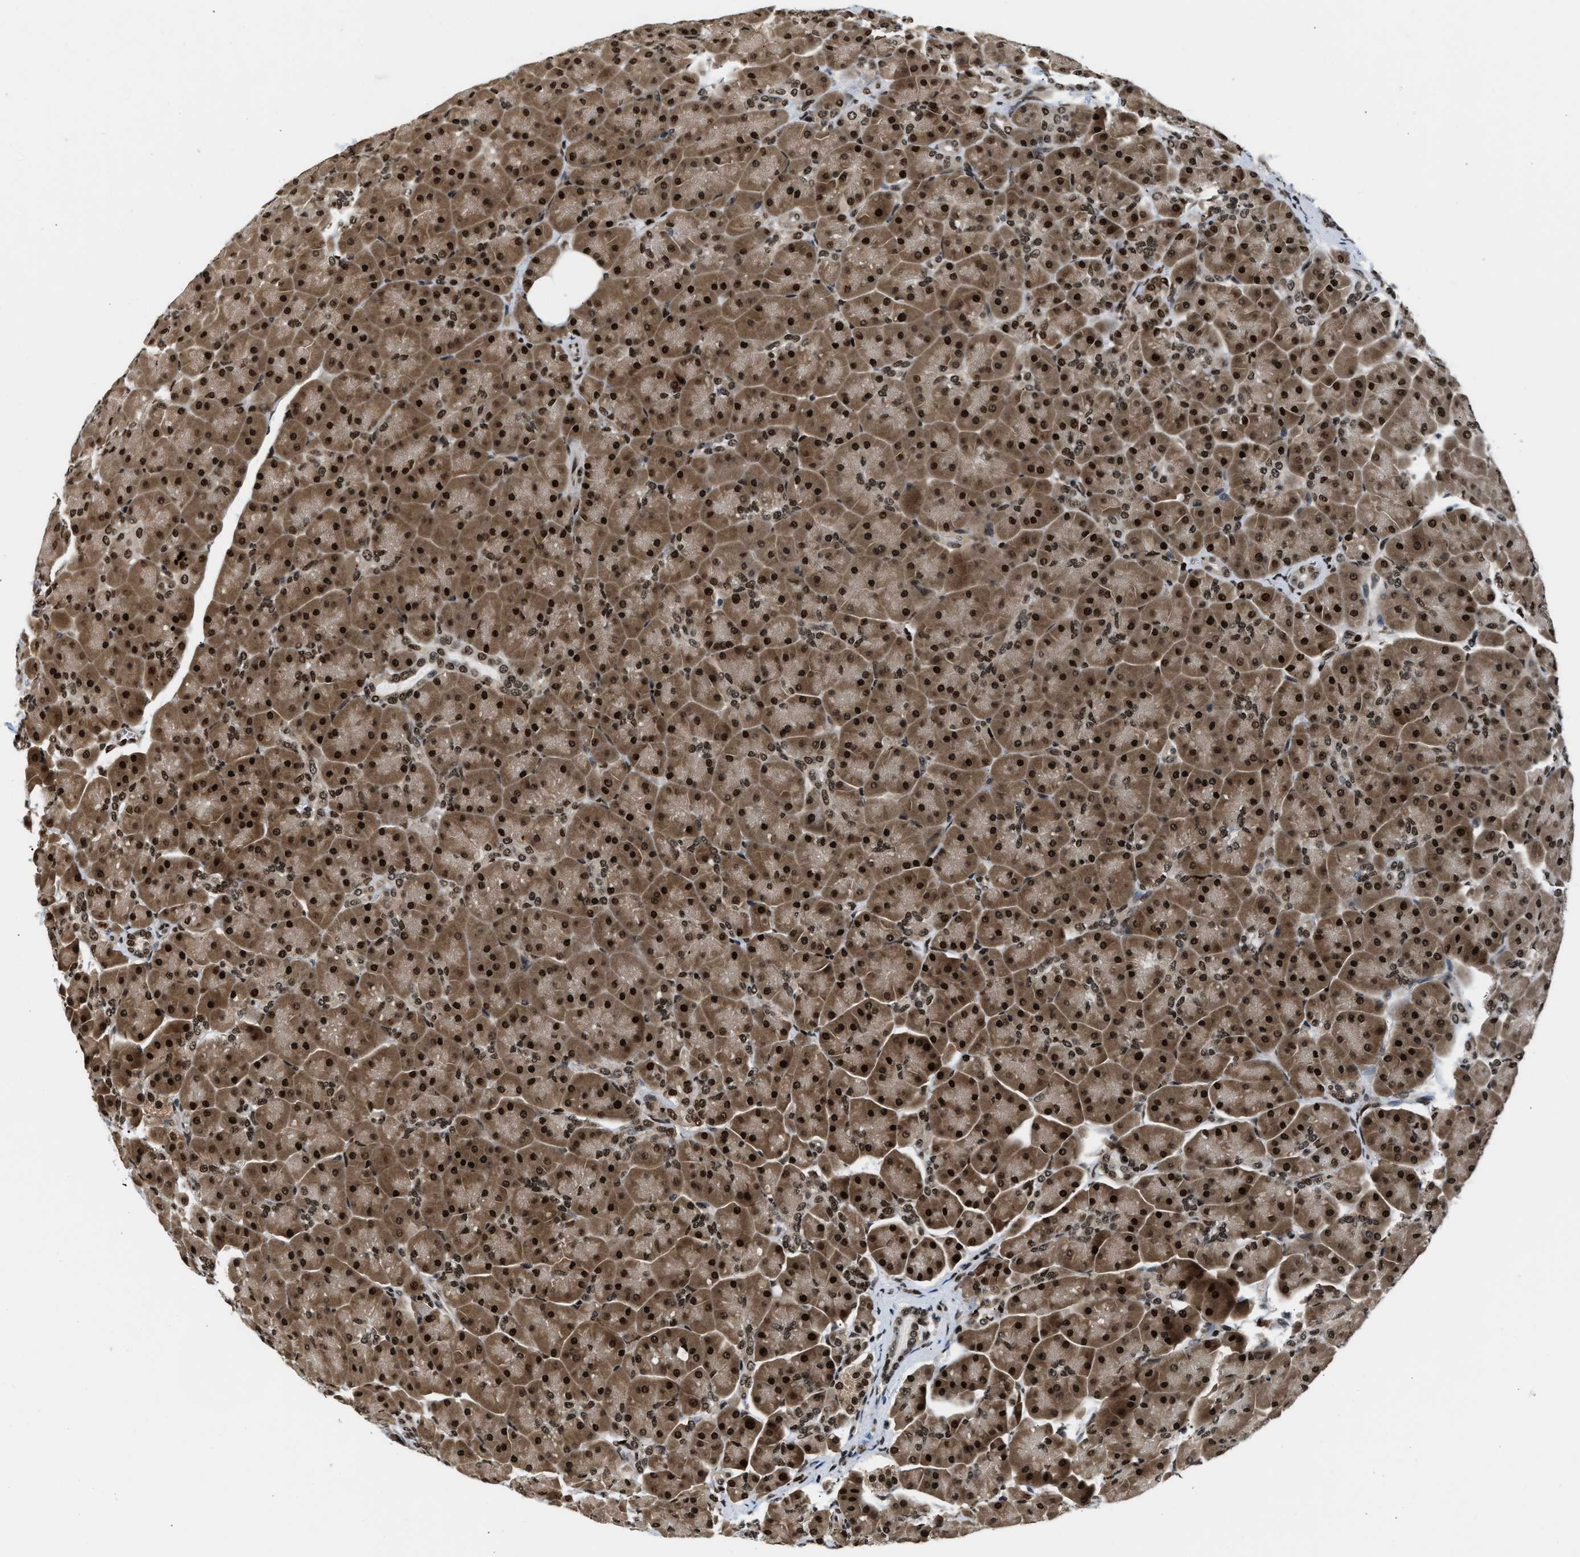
{"staining": {"intensity": "strong", "quantity": ">75%", "location": "cytoplasmic/membranous,nuclear"}, "tissue": "pancreas", "cell_type": "Exocrine glandular cells", "image_type": "normal", "snomed": [{"axis": "morphology", "description": "Normal tissue, NOS"}, {"axis": "topography", "description": "Pancreas"}], "caption": "Exocrine glandular cells demonstrate high levels of strong cytoplasmic/membranous,nuclear staining in approximately >75% of cells in unremarkable pancreas. (IHC, brightfield microscopy, high magnification).", "gene": "CCNDBP1", "patient": {"sex": "male", "age": 66}}